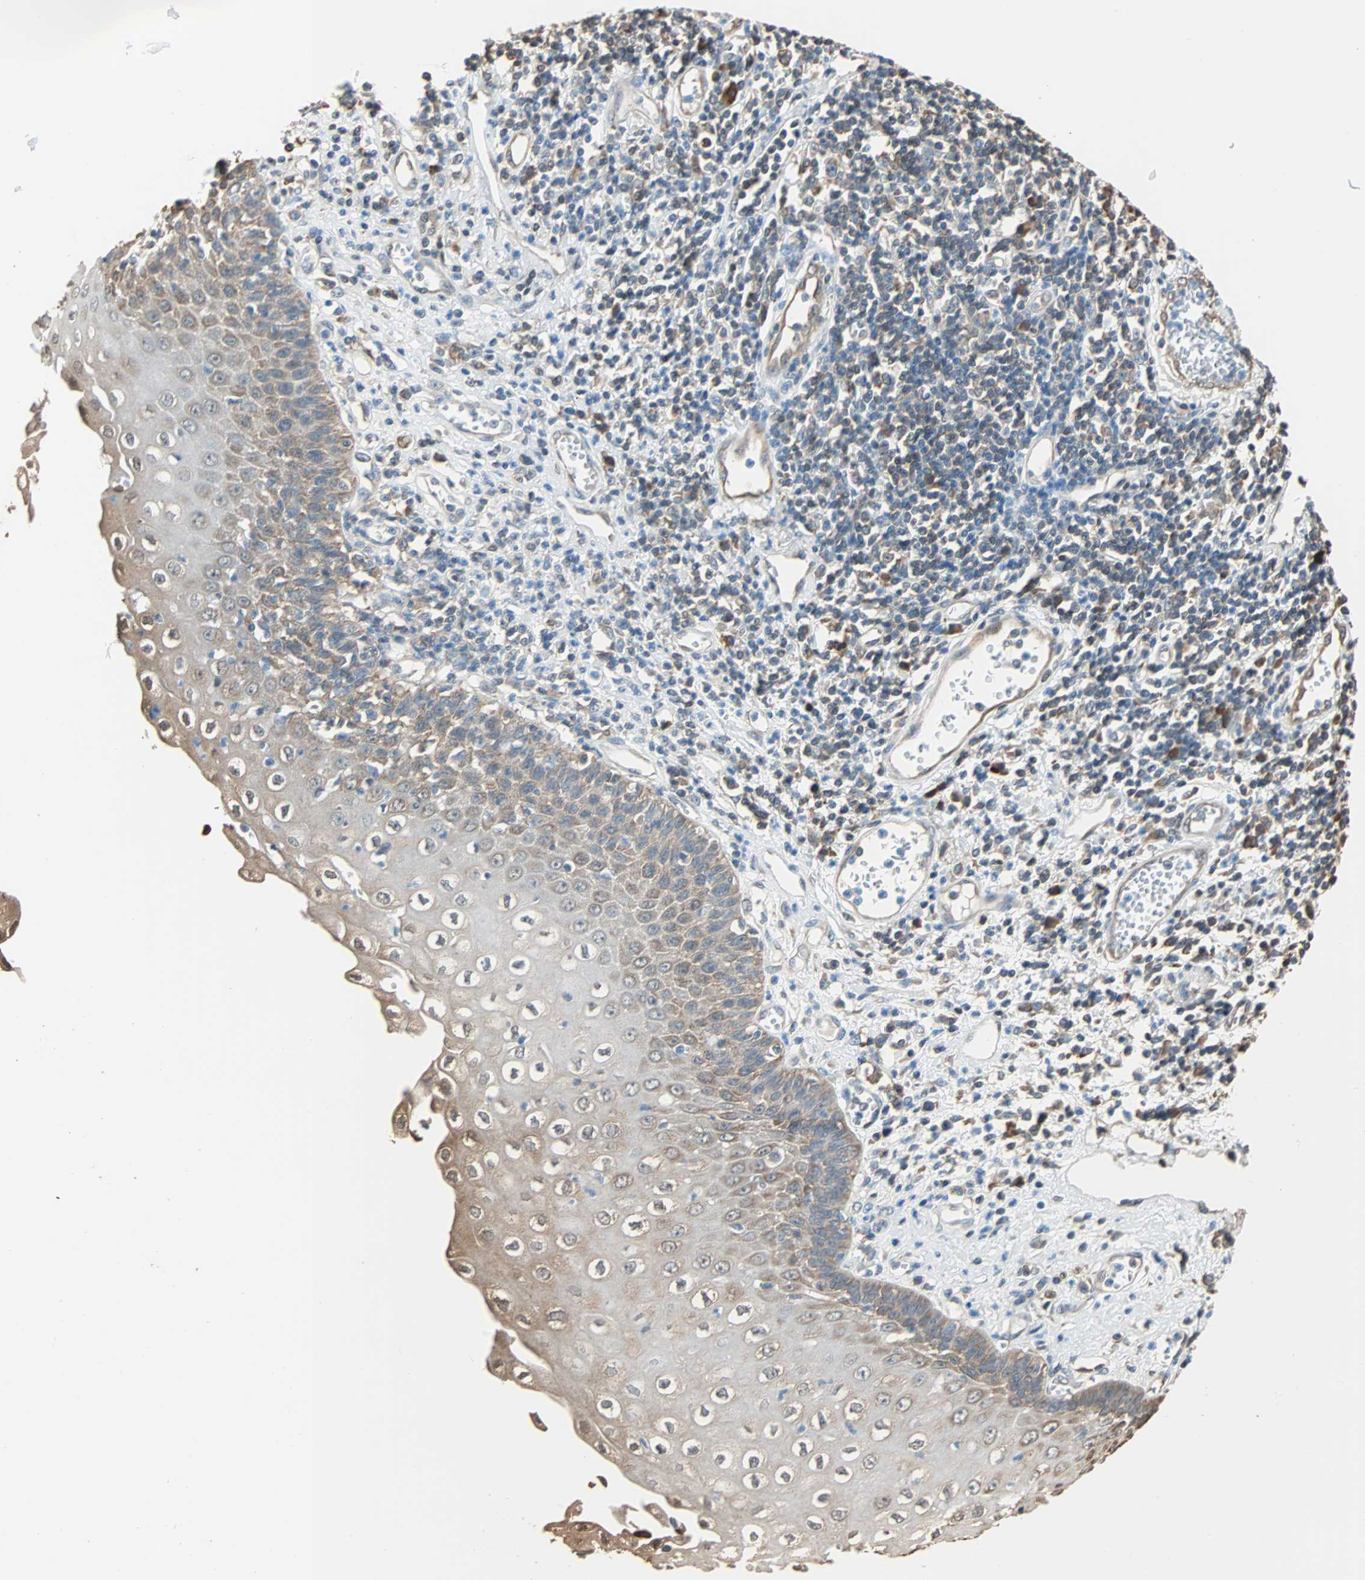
{"staining": {"intensity": "moderate", "quantity": "25%-75%", "location": "cytoplasmic/membranous,nuclear"}, "tissue": "esophagus", "cell_type": "Squamous epithelial cells", "image_type": "normal", "snomed": [{"axis": "morphology", "description": "Normal tissue, NOS"}, {"axis": "morphology", "description": "Squamous cell carcinoma, NOS"}, {"axis": "topography", "description": "Esophagus"}], "caption": "Human esophagus stained for a protein (brown) displays moderate cytoplasmic/membranous,nuclear positive expression in approximately 25%-75% of squamous epithelial cells.", "gene": "PRDX1", "patient": {"sex": "male", "age": 65}}